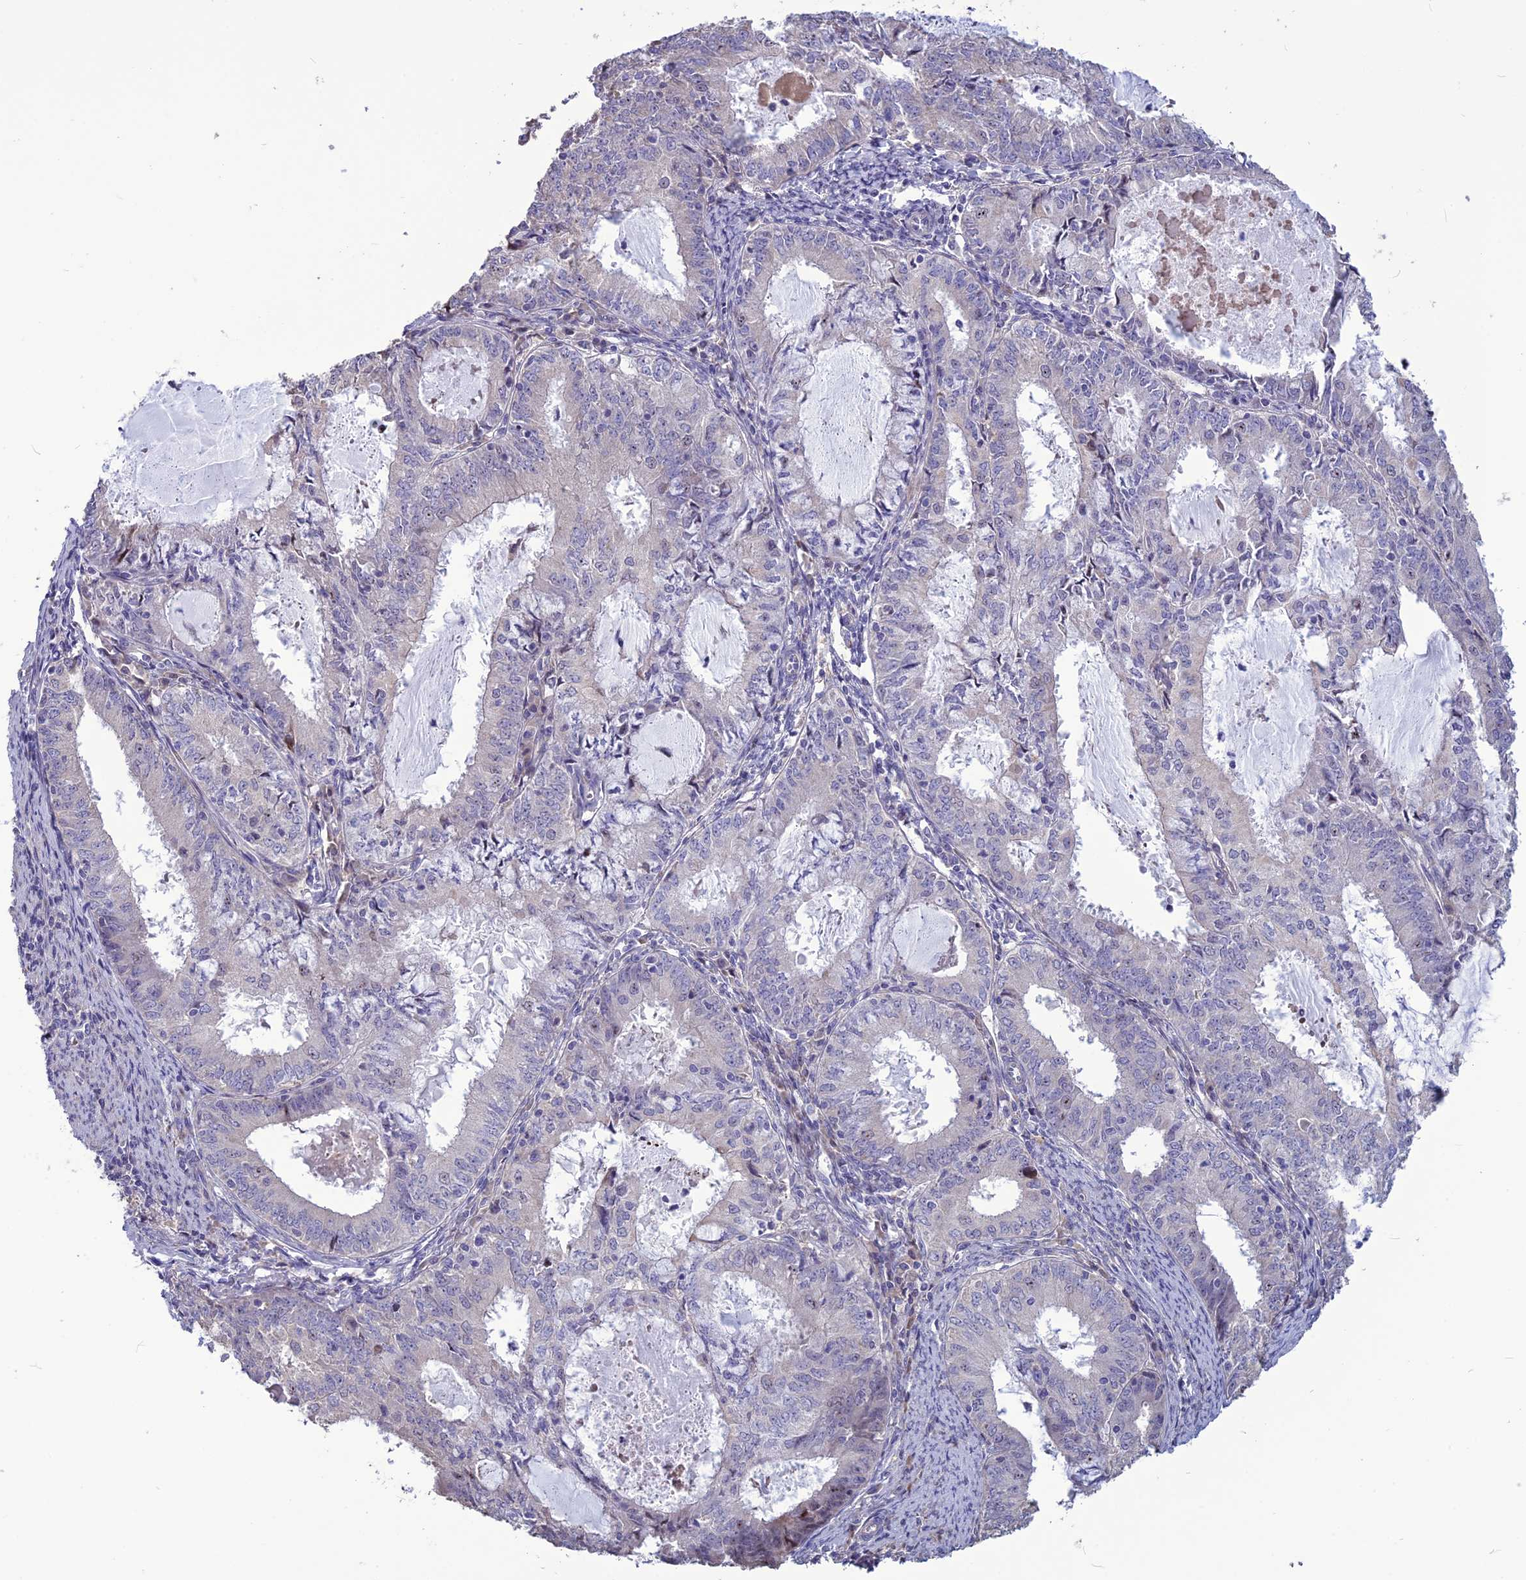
{"staining": {"intensity": "negative", "quantity": "none", "location": "none"}, "tissue": "endometrial cancer", "cell_type": "Tumor cells", "image_type": "cancer", "snomed": [{"axis": "morphology", "description": "Adenocarcinoma, NOS"}, {"axis": "topography", "description": "Endometrium"}], "caption": "A histopathology image of adenocarcinoma (endometrial) stained for a protein demonstrates no brown staining in tumor cells.", "gene": "SPG21", "patient": {"sex": "female", "age": 57}}